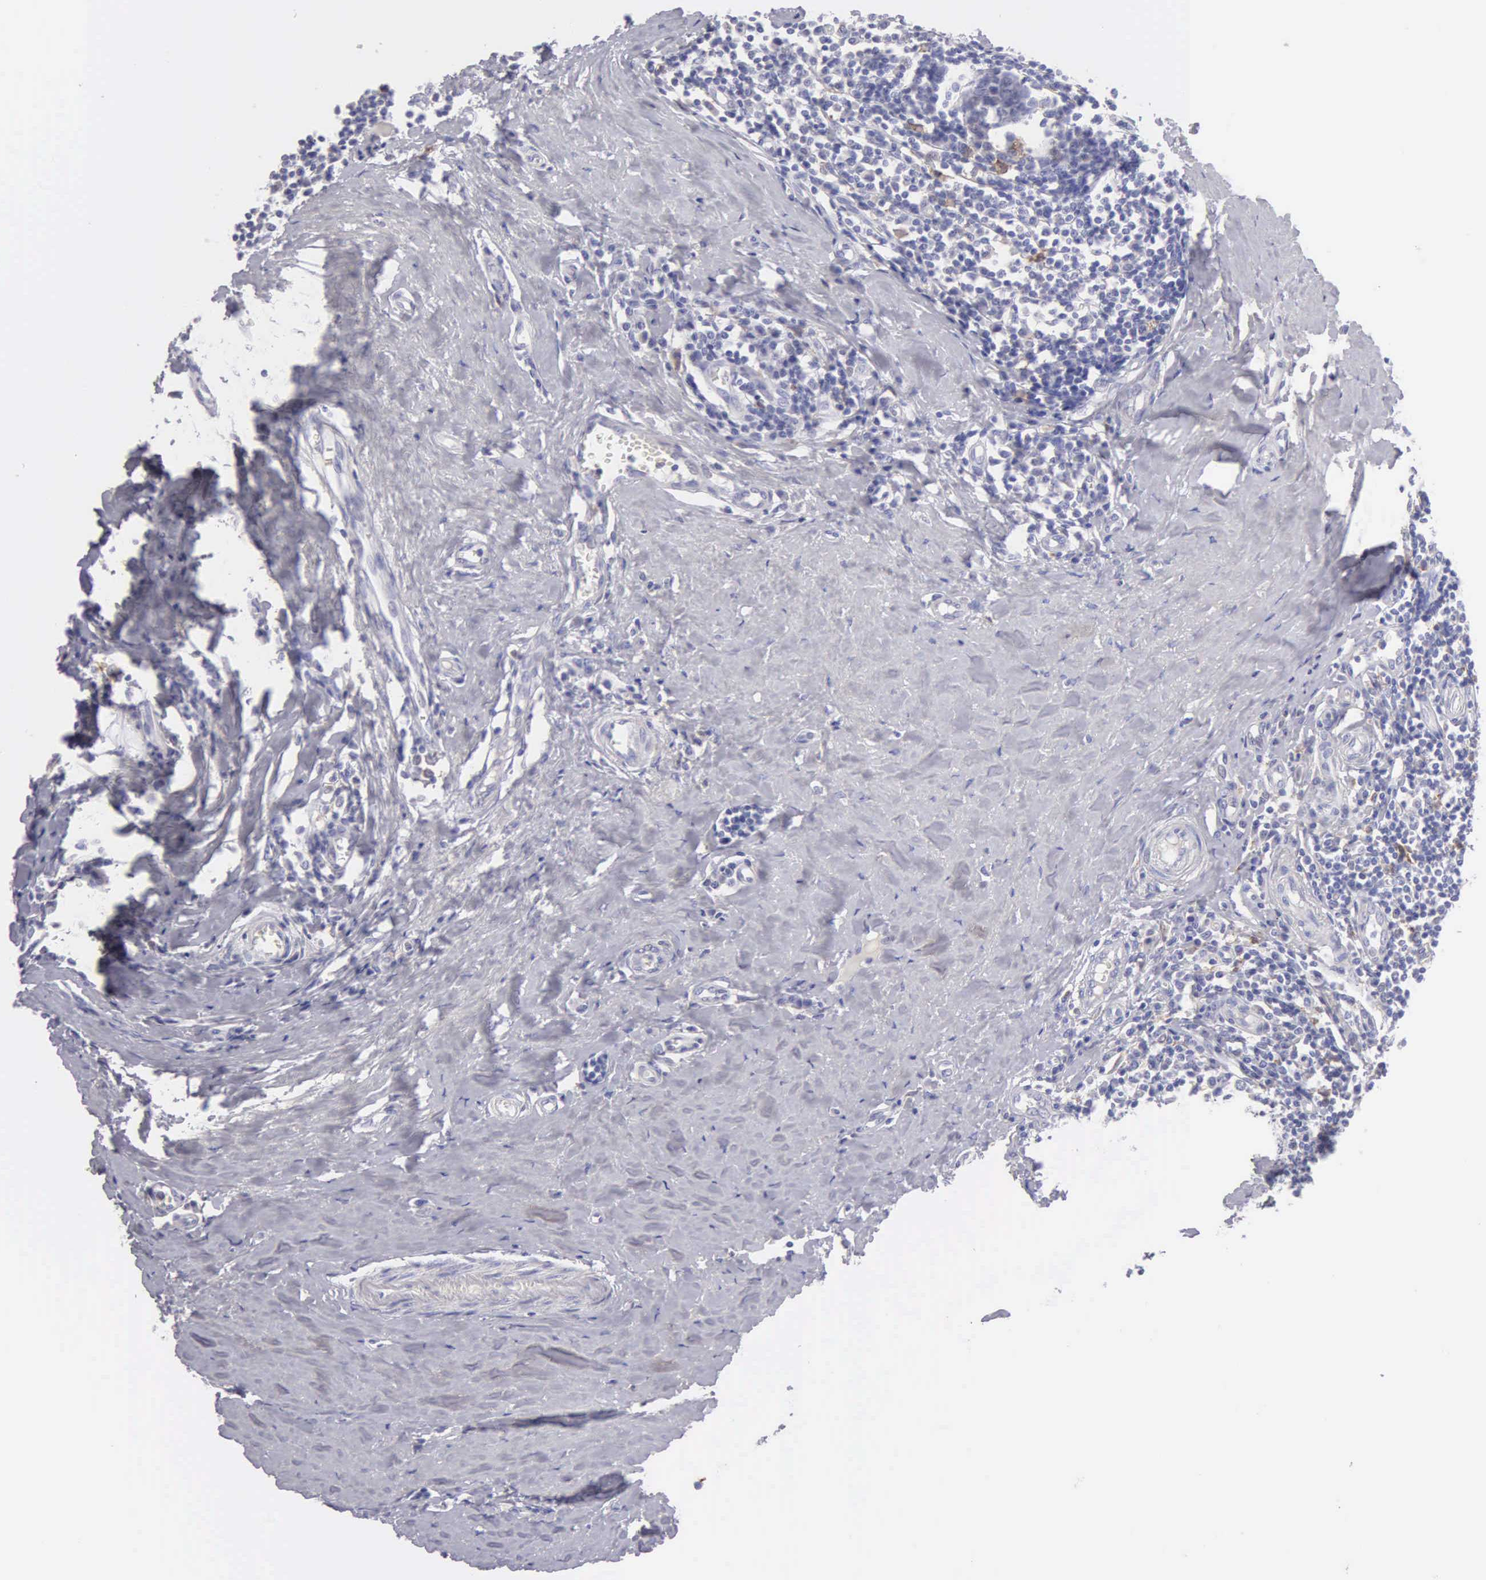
{"staining": {"intensity": "weak", "quantity": "<25%", "location": "cytoplasmic/membranous"}, "tissue": "tonsil", "cell_type": "Germinal center cells", "image_type": "normal", "snomed": [{"axis": "morphology", "description": "Normal tissue, NOS"}, {"axis": "topography", "description": "Tonsil"}], "caption": "IHC micrograph of benign tonsil stained for a protein (brown), which displays no expression in germinal center cells.", "gene": "TYRP1", "patient": {"sex": "female", "age": 41}}